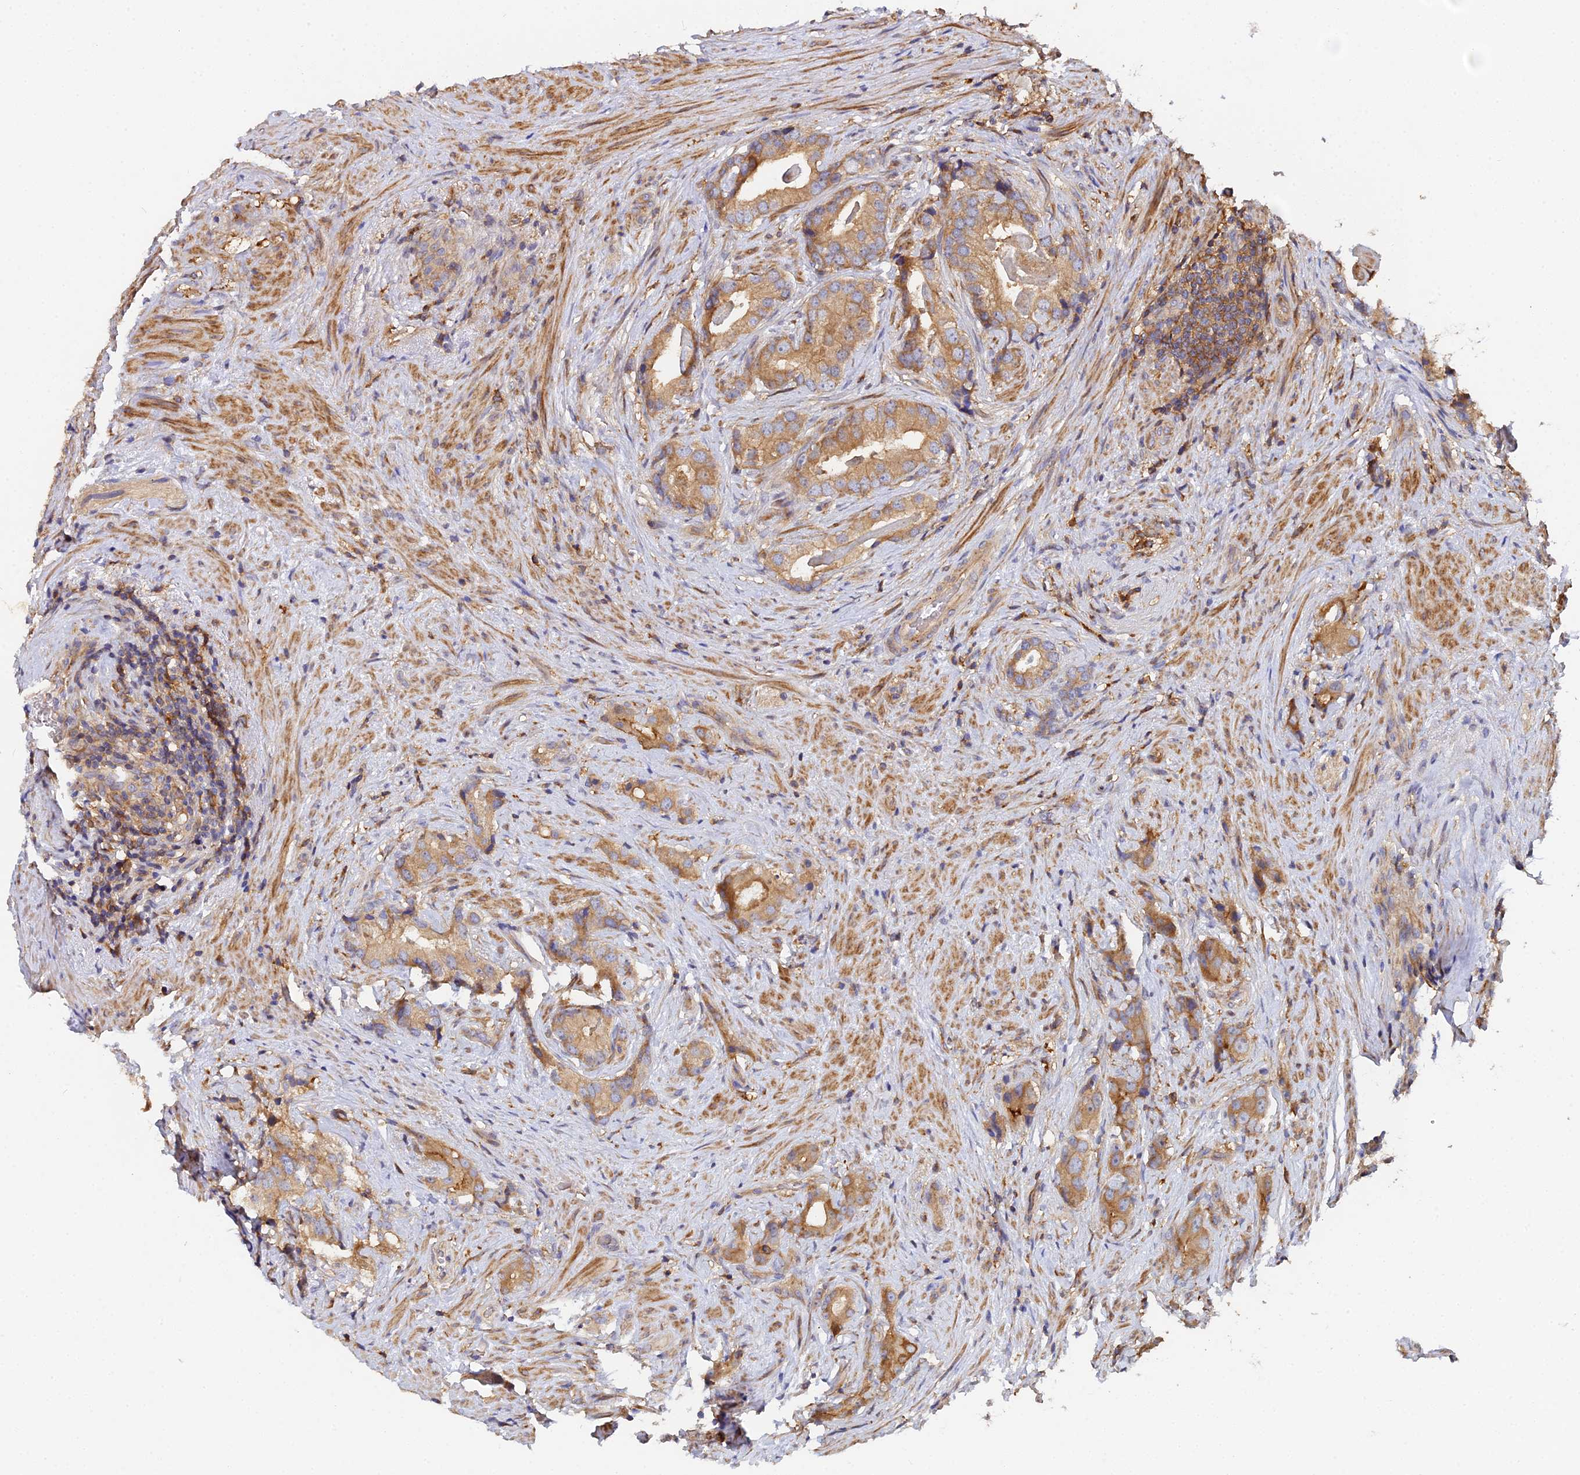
{"staining": {"intensity": "strong", "quantity": ">75%", "location": "cytoplasmic/membranous"}, "tissue": "prostate cancer", "cell_type": "Tumor cells", "image_type": "cancer", "snomed": [{"axis": "morphology", "description": "Adenocarcinoma, Low grade"}, {"axis": "topography", "description": "Prostate"}], "caption": "This image exhibits prostate cancer (adenocarcinoma (low-grade)) stained with immunohistochemistry to label a protein in brown. The cytoplasmic/membranous of tumor cells show strong positivity for the protein. Nuclei are counter-stained blue.", "gene": "GNG5B", "patient": {"sex": "male", "age": 71}}